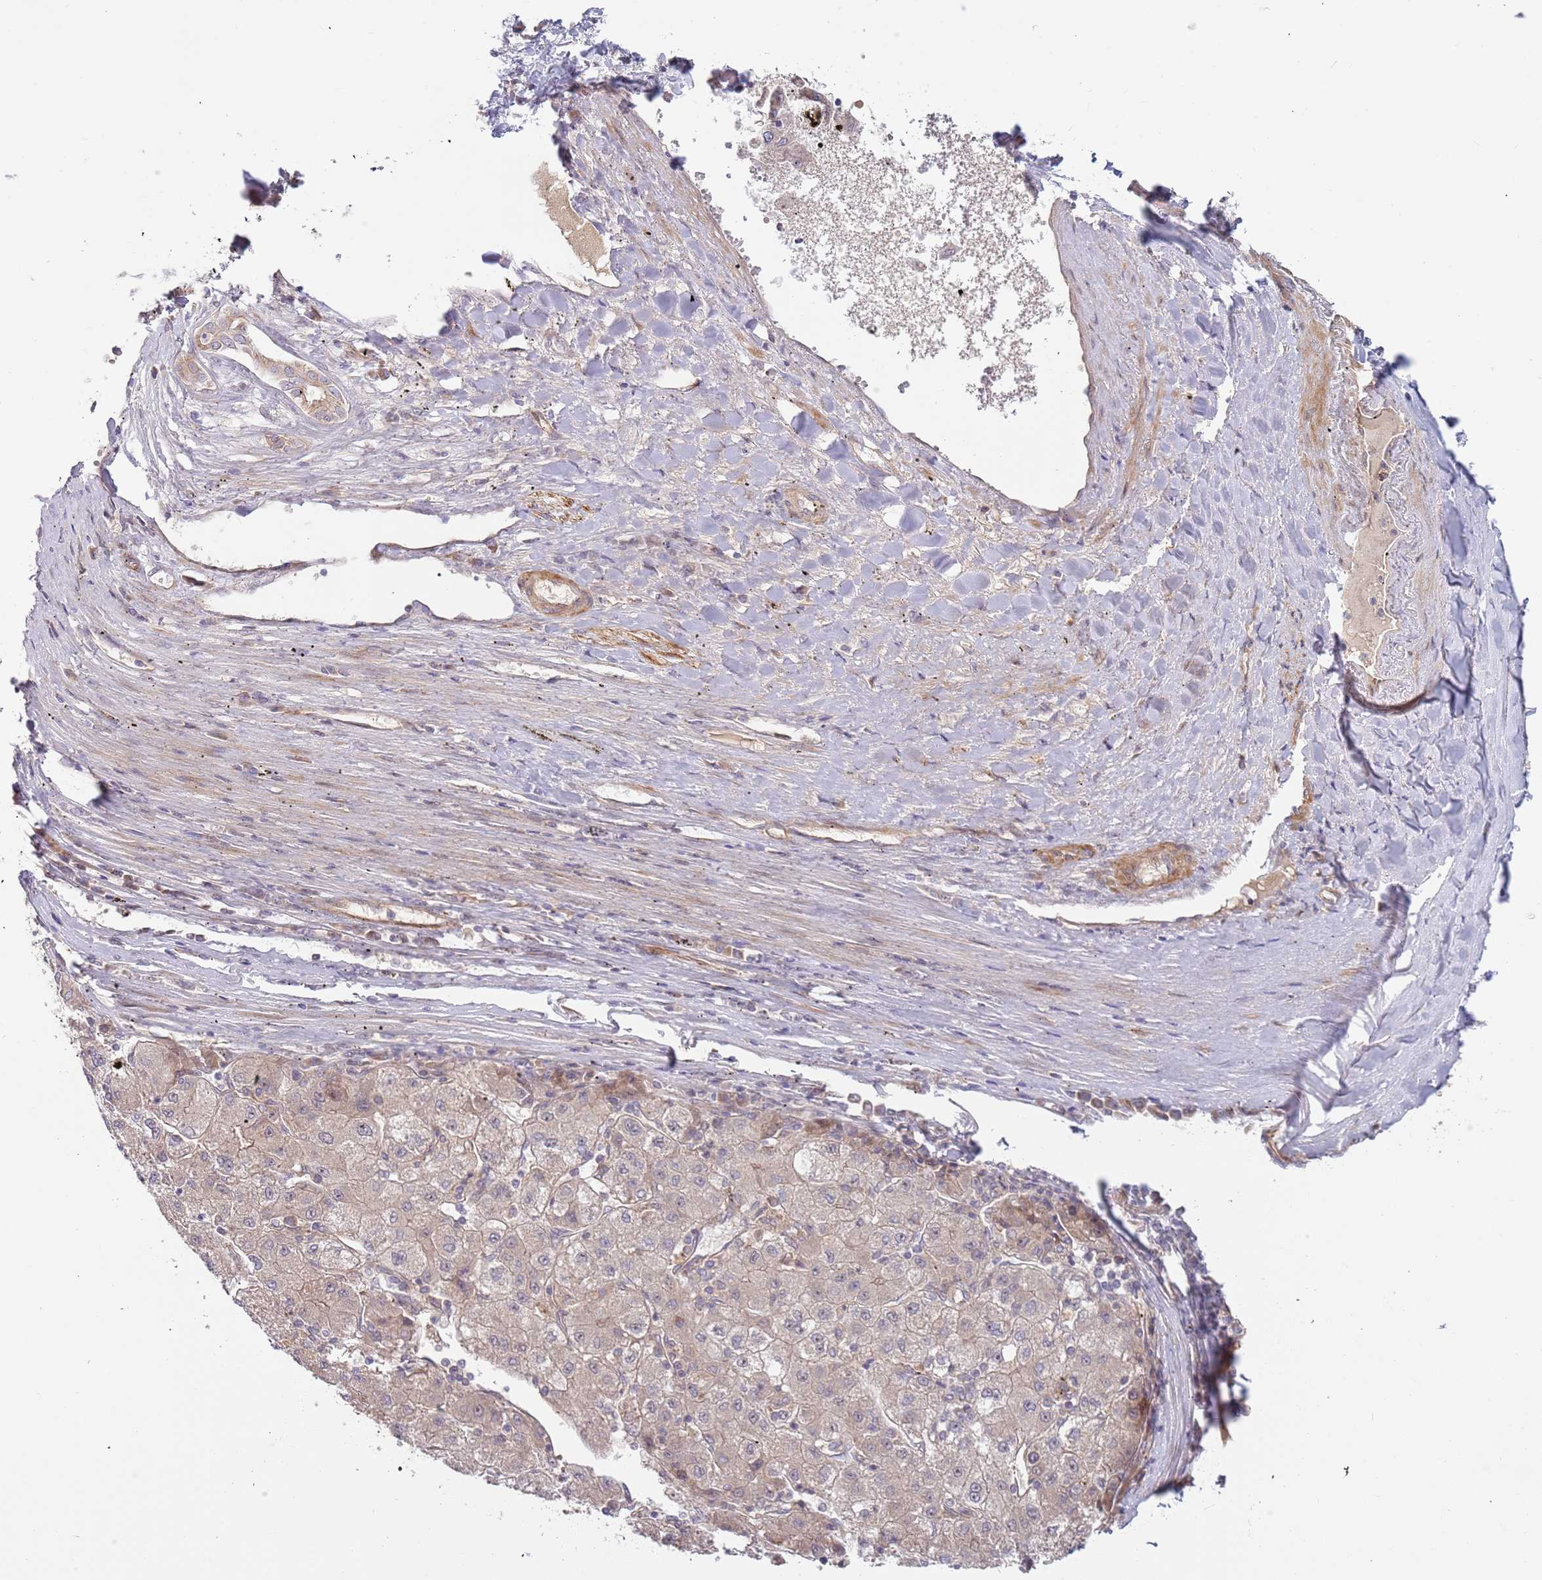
{"staining": {"intensity": "negative", "quantity": "none", "location": "none"}, "tissue": "liver cancer", "cell_type": "Tumor cells", "image_type": "cancer", "snomed": [{"axis": "morphology", "description": "Carcinoma, Hepatocellular, NOS"}, {"axis": "topography", "description": "Liver"}], "caption": "Tumor cells are negative for brown protein staining in hepatocellular carcinoma (liver). (DAB (3,3'-diaminobenzidine) immunohistochemistry visualized using brightfield microscopy, high magnification).", "gene": "TRAPPC6B", "patient": {"sex": "male", "age": 72}}